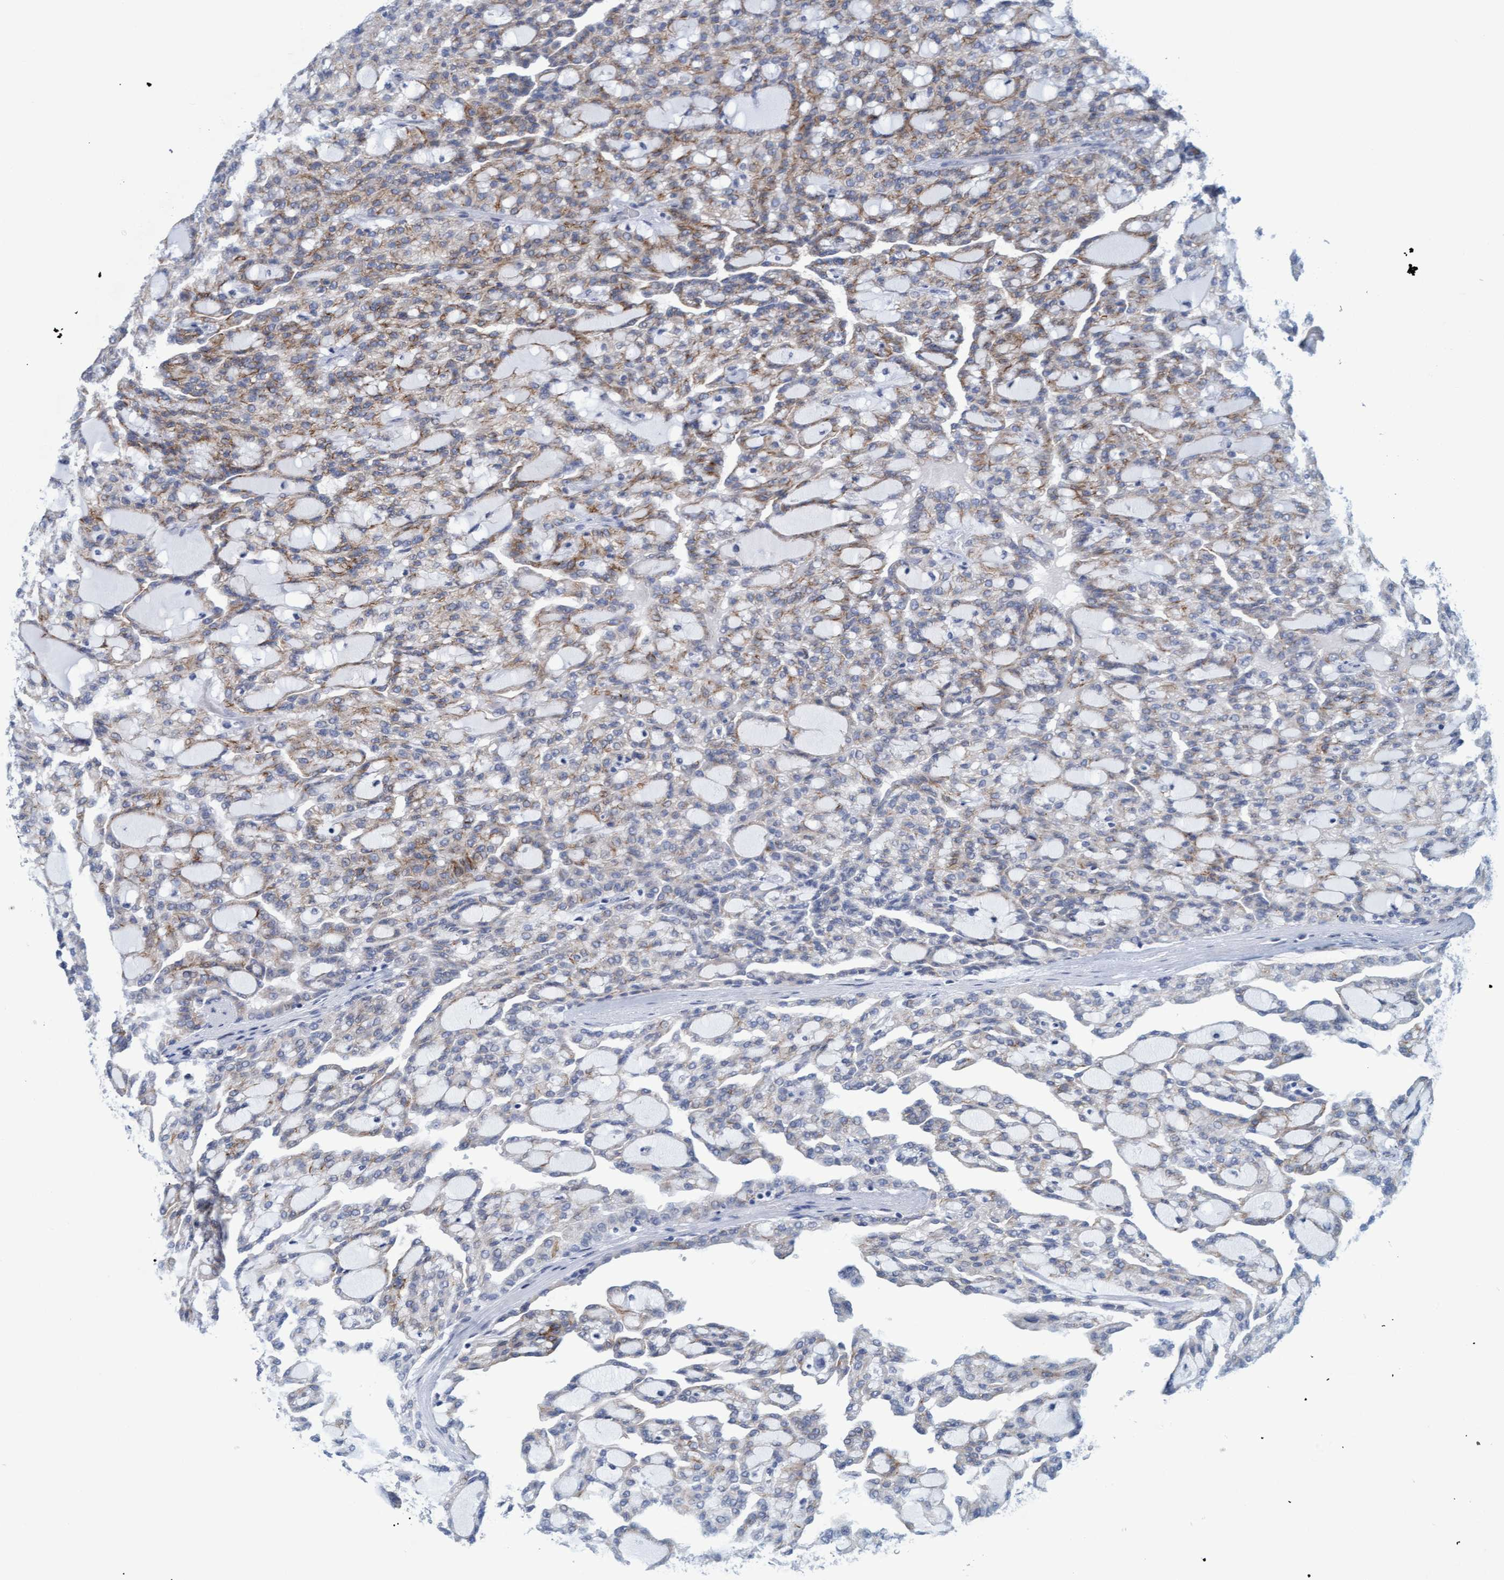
{"staining": {"intensity": "moderate", "quantity": "<25%", "location": "cytoplasmic/membranous"}, "tissue": "renal cancer", "cell_type": "Tumor cells", "image_type": "cancer", "snomed": [{"axis": "morphology", "description": "Adenocarcinoma, NOS"}, {"axis": "topography", "description": "Kidney"}], "caption": "Immunohistochemistry histopathology image of neoplastic tissue: adenocarcinoma (renal) stained using immunohistochemistry reveals low levels of moderate protein expression localized specifically in the cytoplasmic/membranous of tumor cells, appearing as a cytoplasmic/membranous brown color.", "gene": "SSTR3", "patient": {"sex": "male", "age": 63}}